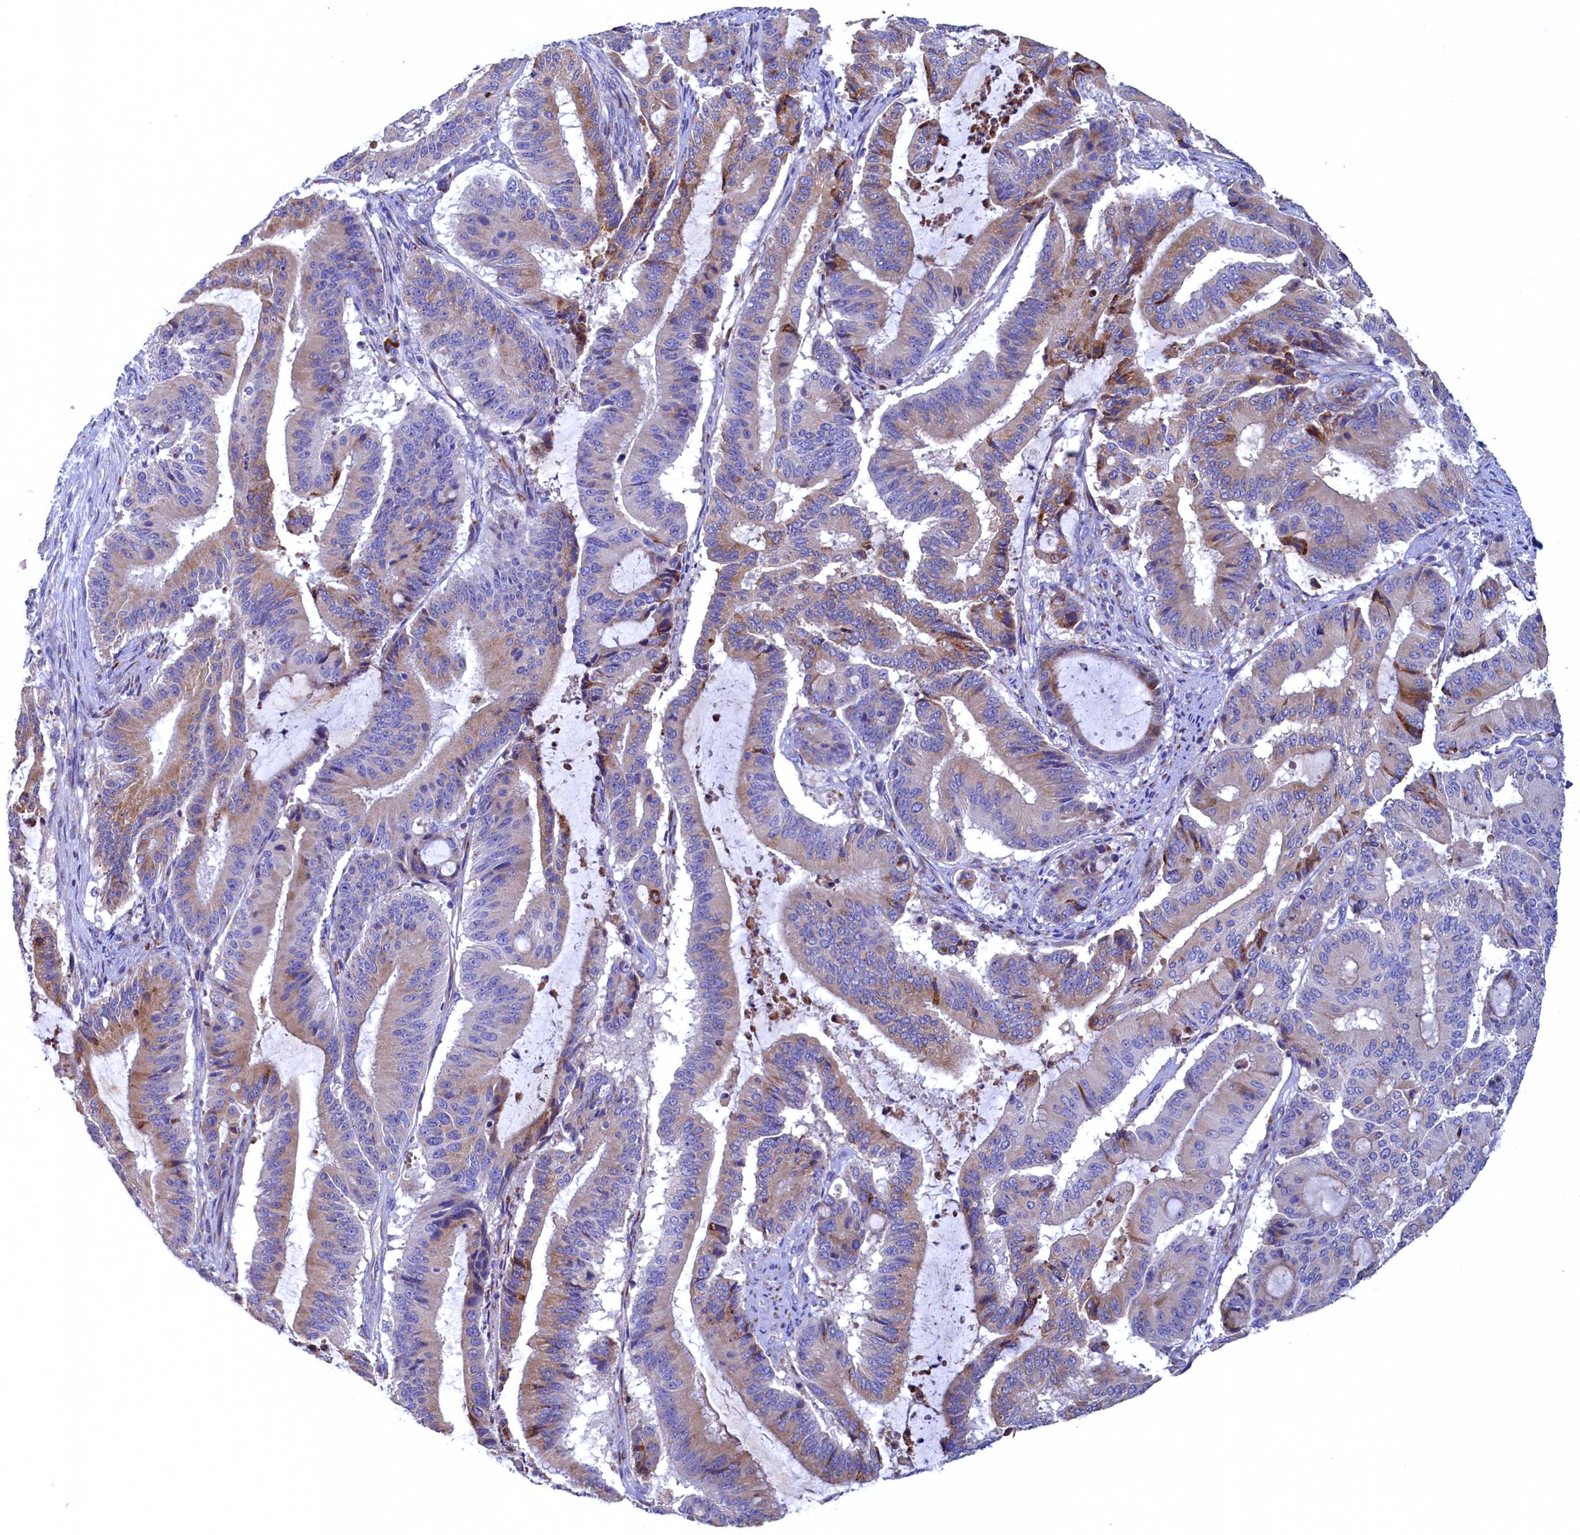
{"staining": {"intensity": "moderate", "quantity": "25%-75%", "location": "cytoplasmic/membranous"}, "tissue": "liver cancer", "cell_type": "Tumor cells", "image_type": "cancer", "snomed": [{"axis": "morphology", "description": "Normal tissue, NOS"}, {"axis": "morphology", "description": "Cholangiocarcinoma"}, {"axis": "topography", "description": "Liver"}, {"axis": "topography", "description": "Peripheral nerve tissue"}], "caption": "IHC (DAB (3,3'-diaminobenzidine)) staining of human liver cancer (cholangiocarcinoma) demonstrates moderate cytoplasmic/membranous protein expression in approximately 25%-75% of tumor cells.", "gene": "CBLIF", "patient": {"sex": "female", "age": 73}}